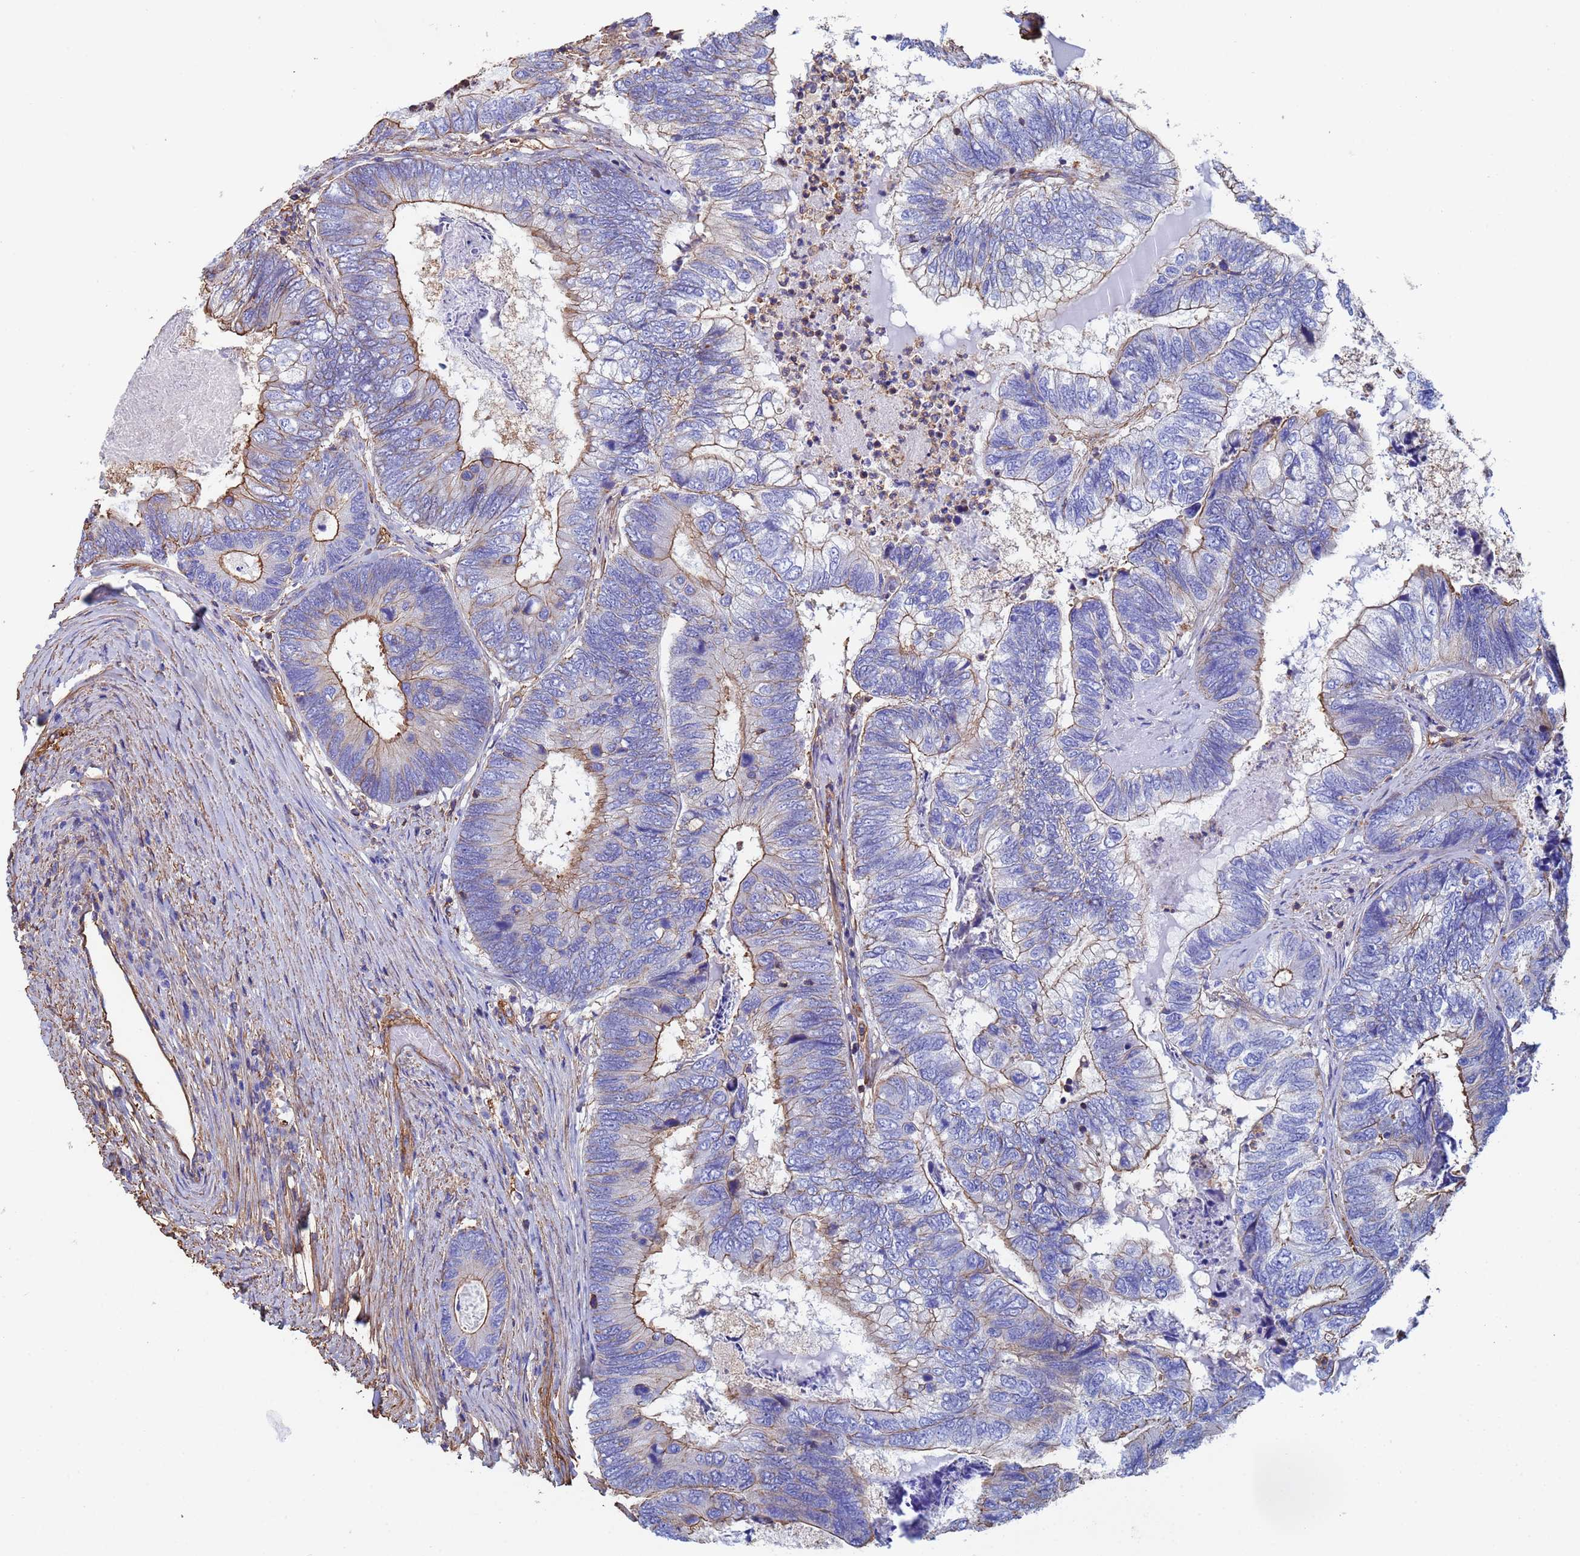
{"staining": {"intensity": "moderate", "quantity": "<25%", "location": "cytoplasmic/membranous"}, "tissue": "colorectal cancer", "cell_type": "Tumor cells", "image_type": "cancer", "snomed": [{"axis": "morphology", "description": "Adenocarcinoma, NOS"}, {"axis": "topography", "description": "Colon"}], "caption": "This micrograph shows immunohistochemistry staining of human colorectal cancer, with low moderate cytoplasmic/membranous expression in about <25% of tumor cells.", "gene": "MYL12A", "patient": {"sex": "female", "age": 67}}